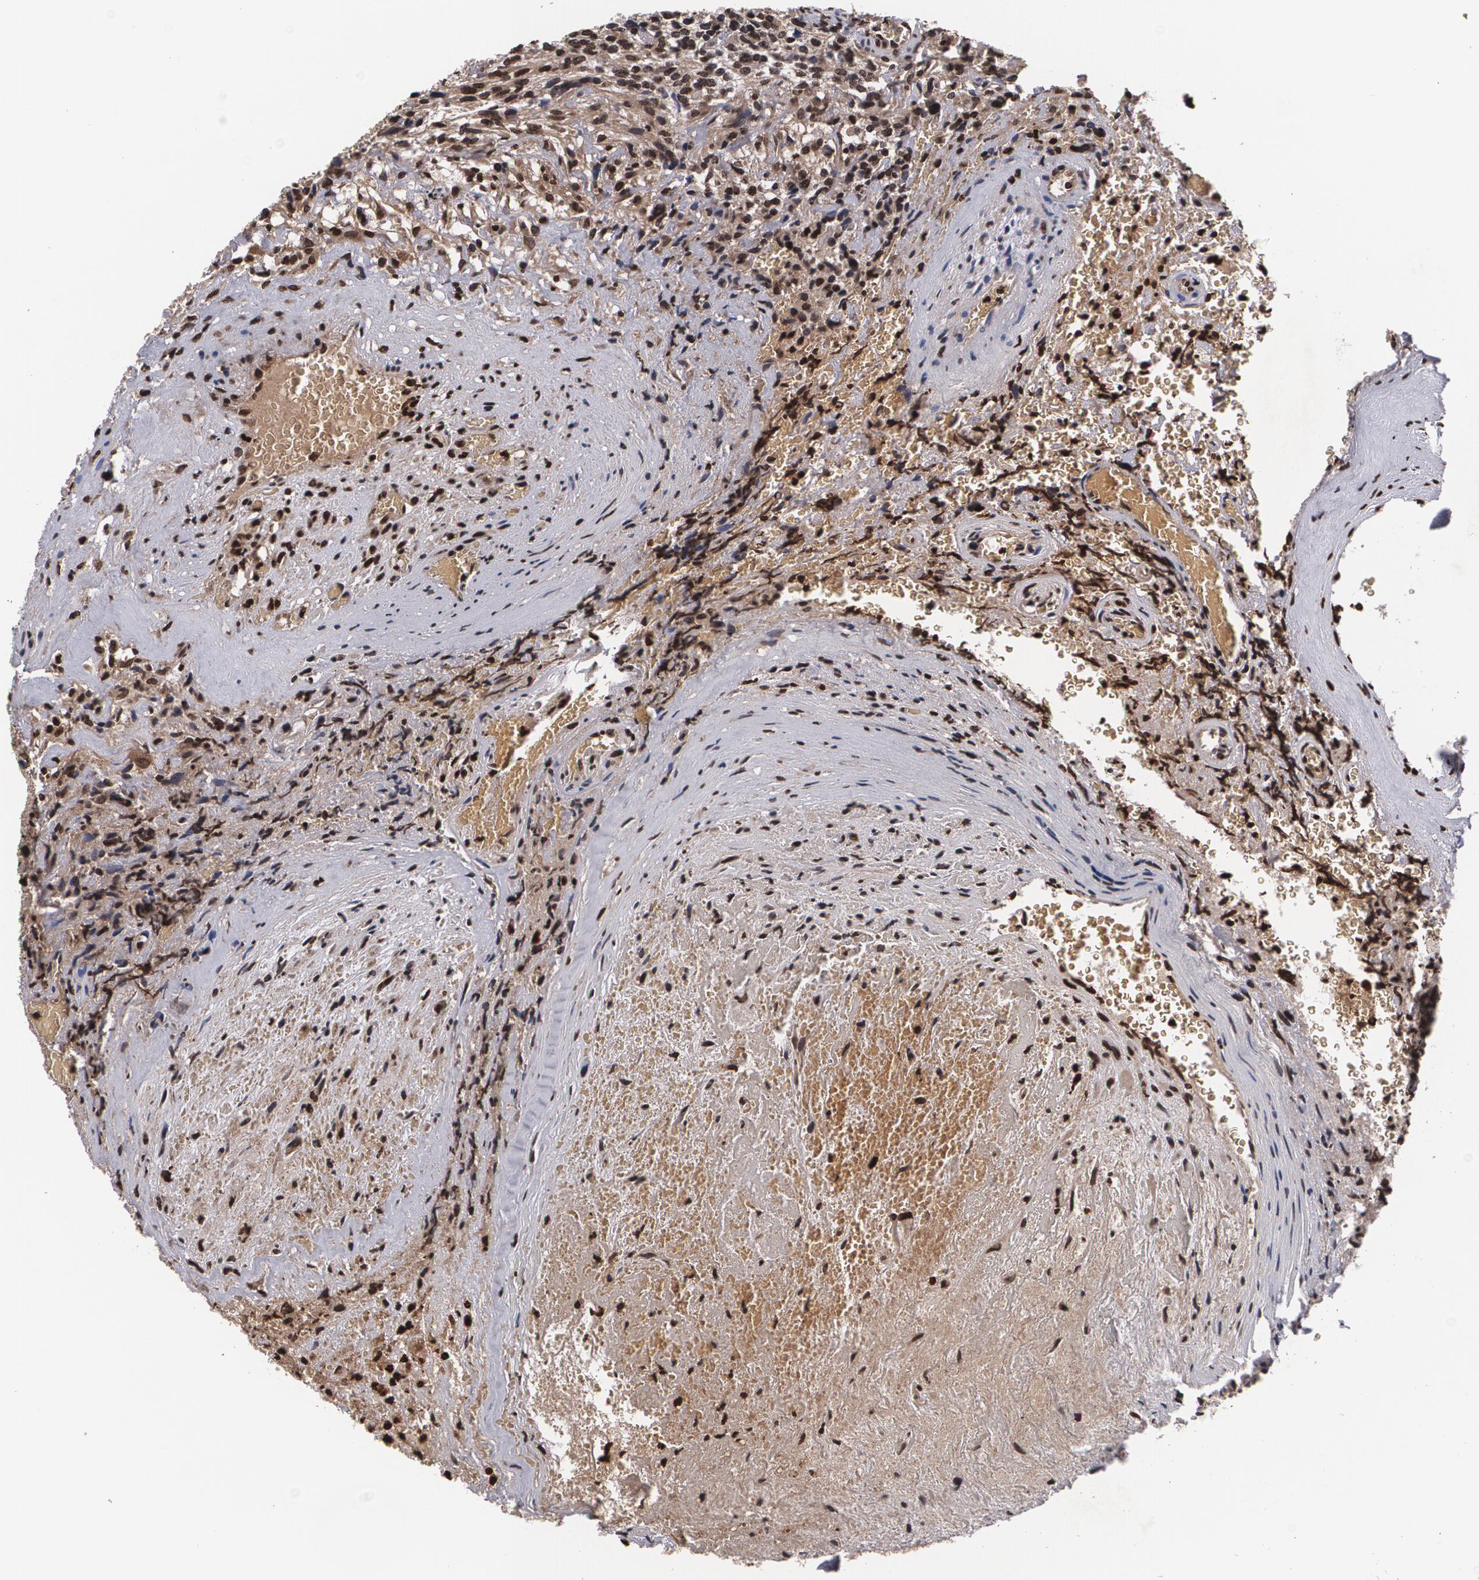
{"staining": {"intensity": "strong", "quantity": "25%-75%", "location": "cytoplasmic/membranous,nuclear"}, "tissue": "glioma", "cell_type": "Tumor cells", "image_type": "cancer", "snomed": [{"axis": "morphology", "description": "Normal tissue, NOS"}, {"axis": "morphology", "description": "Glioma, malignant, High grade"}, {"axis": "topography", "description": "Cerebral cortex"}], "caption": "Protein staining of glioma tissue displays strong cytoplasmic/membranous and nuclear positivity in about 25%-75% of tumor cells.", "gene": "MVP", "patient": {"sex": "male", "age": 75}}